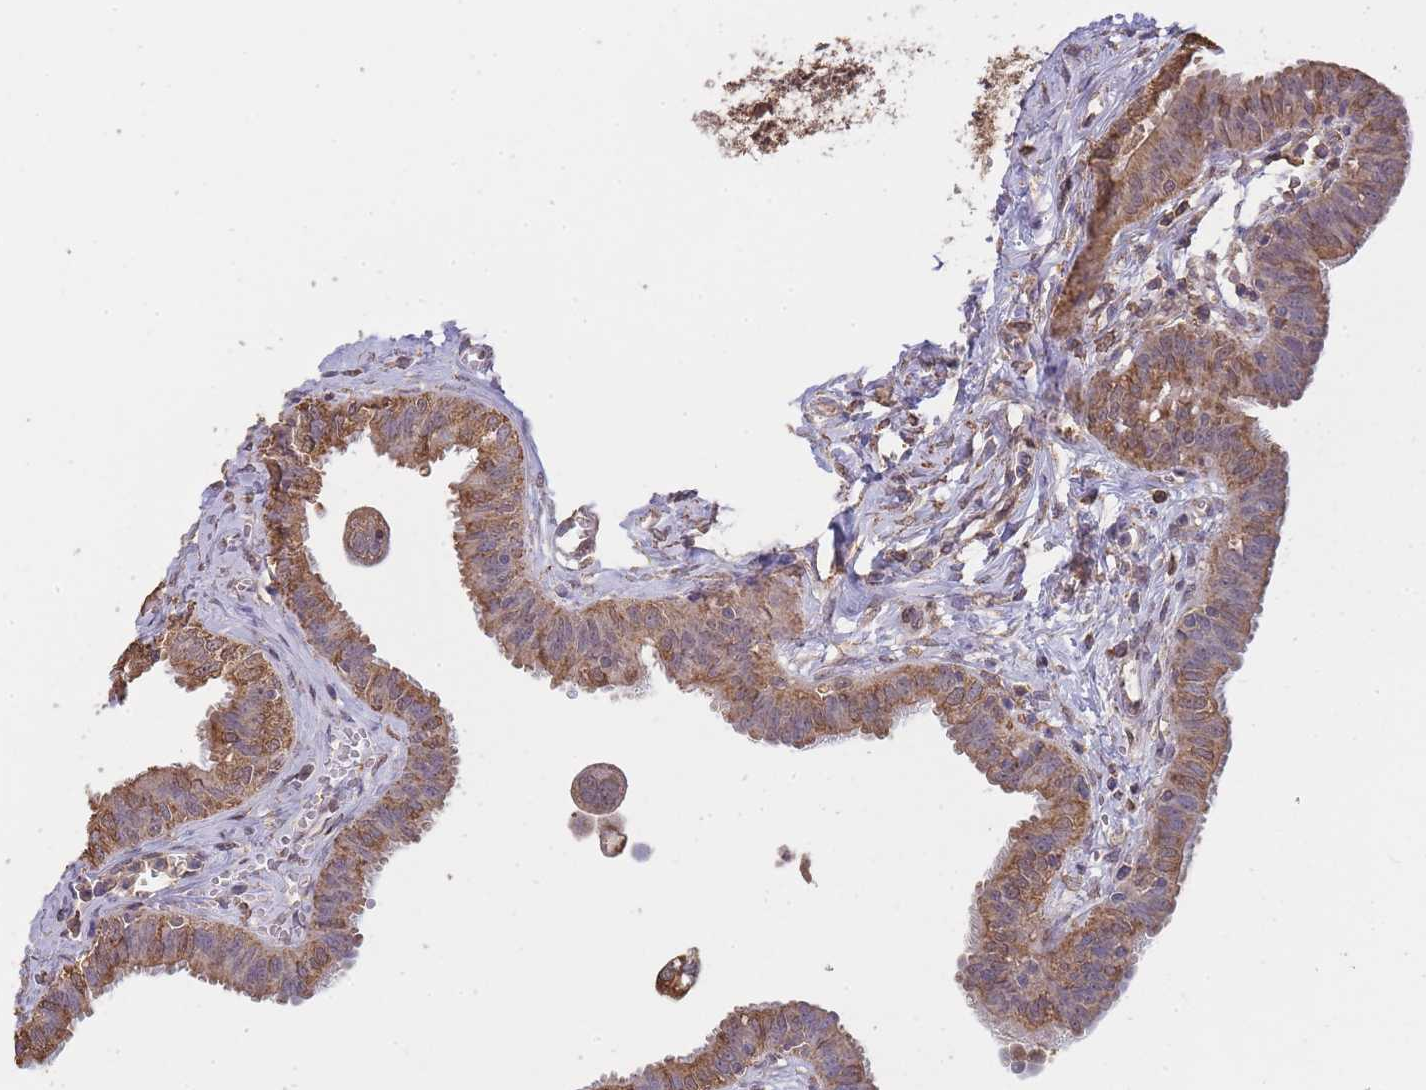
{"staining": {"intensity": "moderate", "quantity": ">75%", "location": "cytoplasmic/membranous"}, "tissue": "fallopian tube", "cell_type": "Glandular cells", "image_type": "normal", "snomed": [{"axis": "morphology", "description": "Normal tissue, NOS"}, {"axis": "morphology", "description": "Carcinoma, NOS"}, {"axis": "topography", "description": "Fallopian tube"}, {"axis": "topography", "description": "Ovary"}], "caption": "Protein staining reveals moderate cytoplasmic/membranous staining in approximately >75% of glandular cells in benign fallopian tube.", "gene": "METRN", "patient": {"sex": "female", "age": 59}}